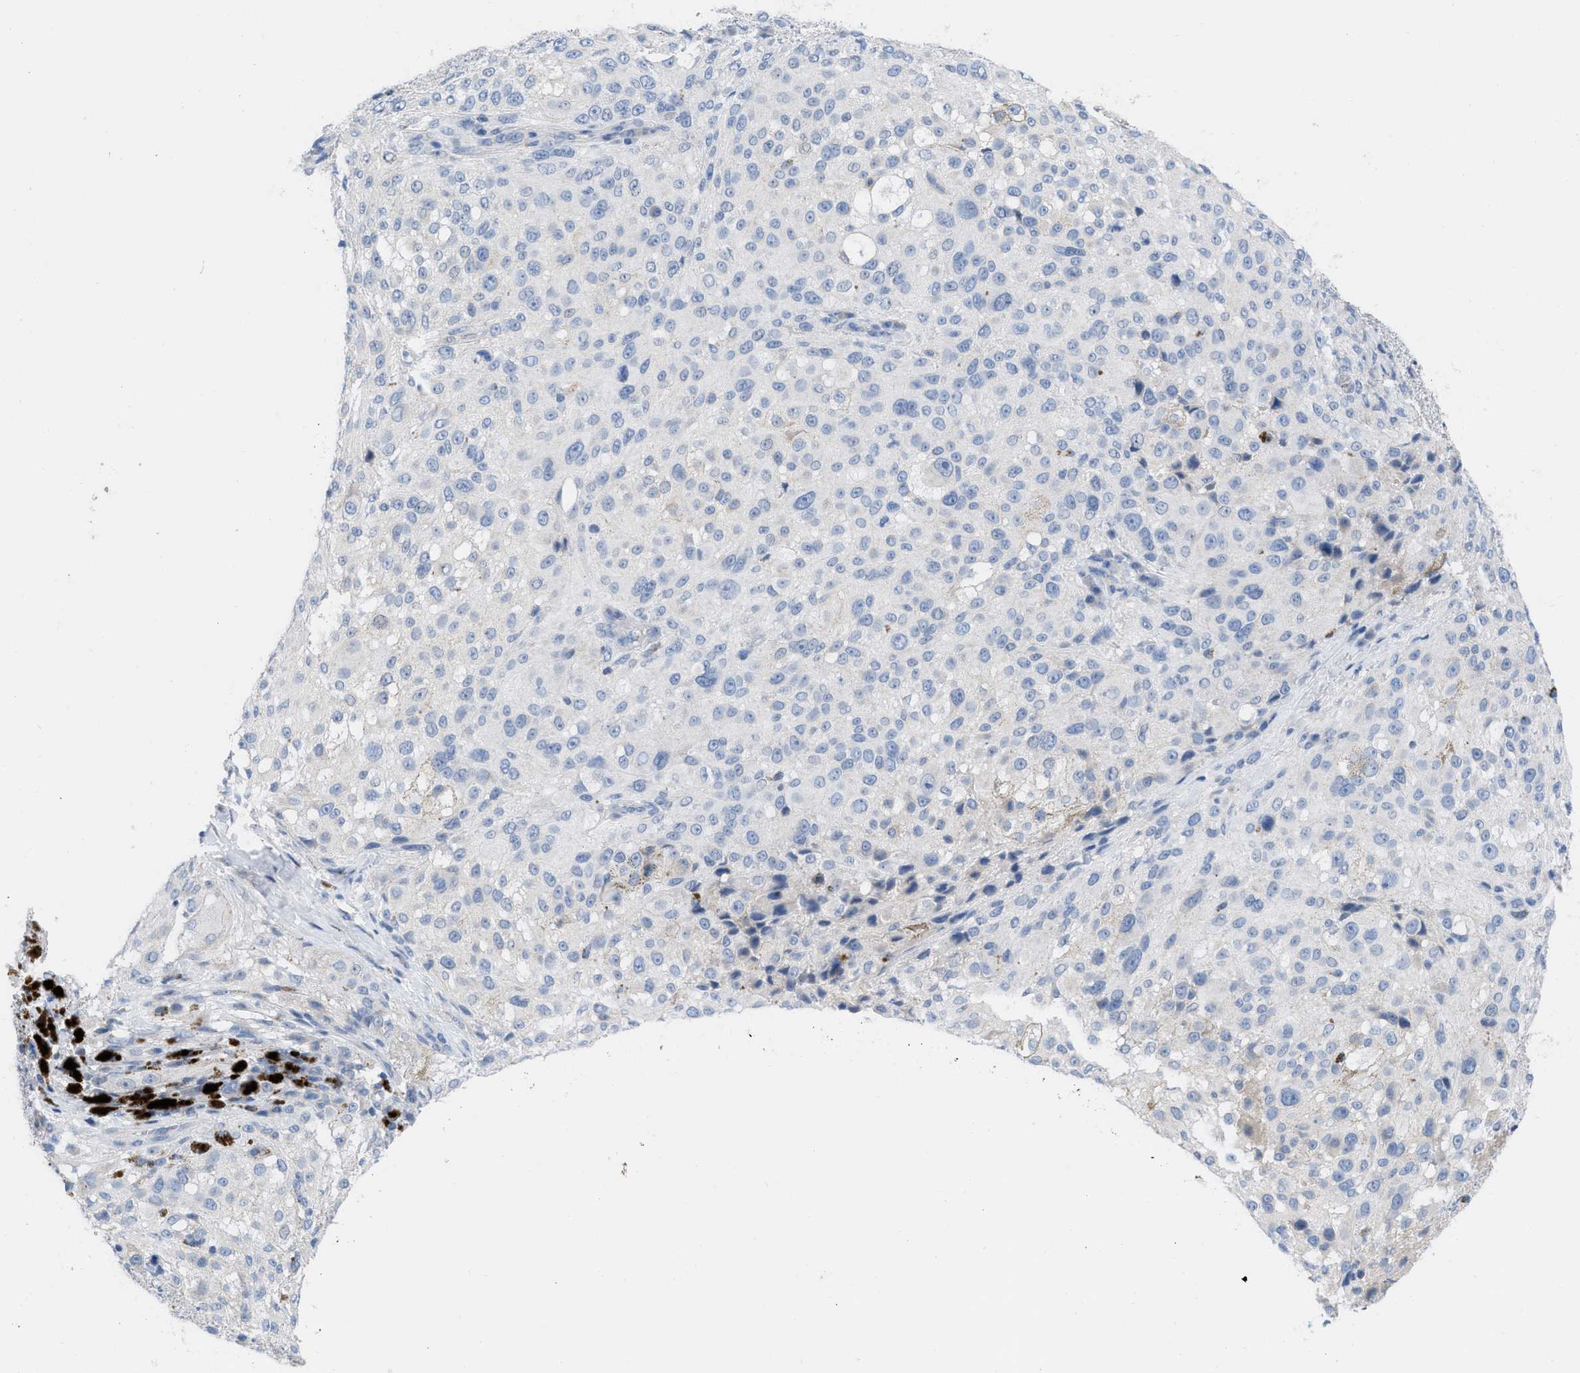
{"staining": {"intensity": "negative", "quantity": "none", "location": "none"}, "tissue": "melanoma", "cell_type": "Tumor cells", "image_type": "cancer", "snomed": [{"axis": "morphology", "description": "Necrosis, NOS"}, {"axis": "morphology", "description": "Malignant melanoma, NOS"}, {"axis": "topography", "description": "Skin"}], "caption": "Immunohistochemical staining of human melanoma shows no significant positivity in tumor cells.", "gene": "HPX", "patient": {"sex": "female", "age": 87}}